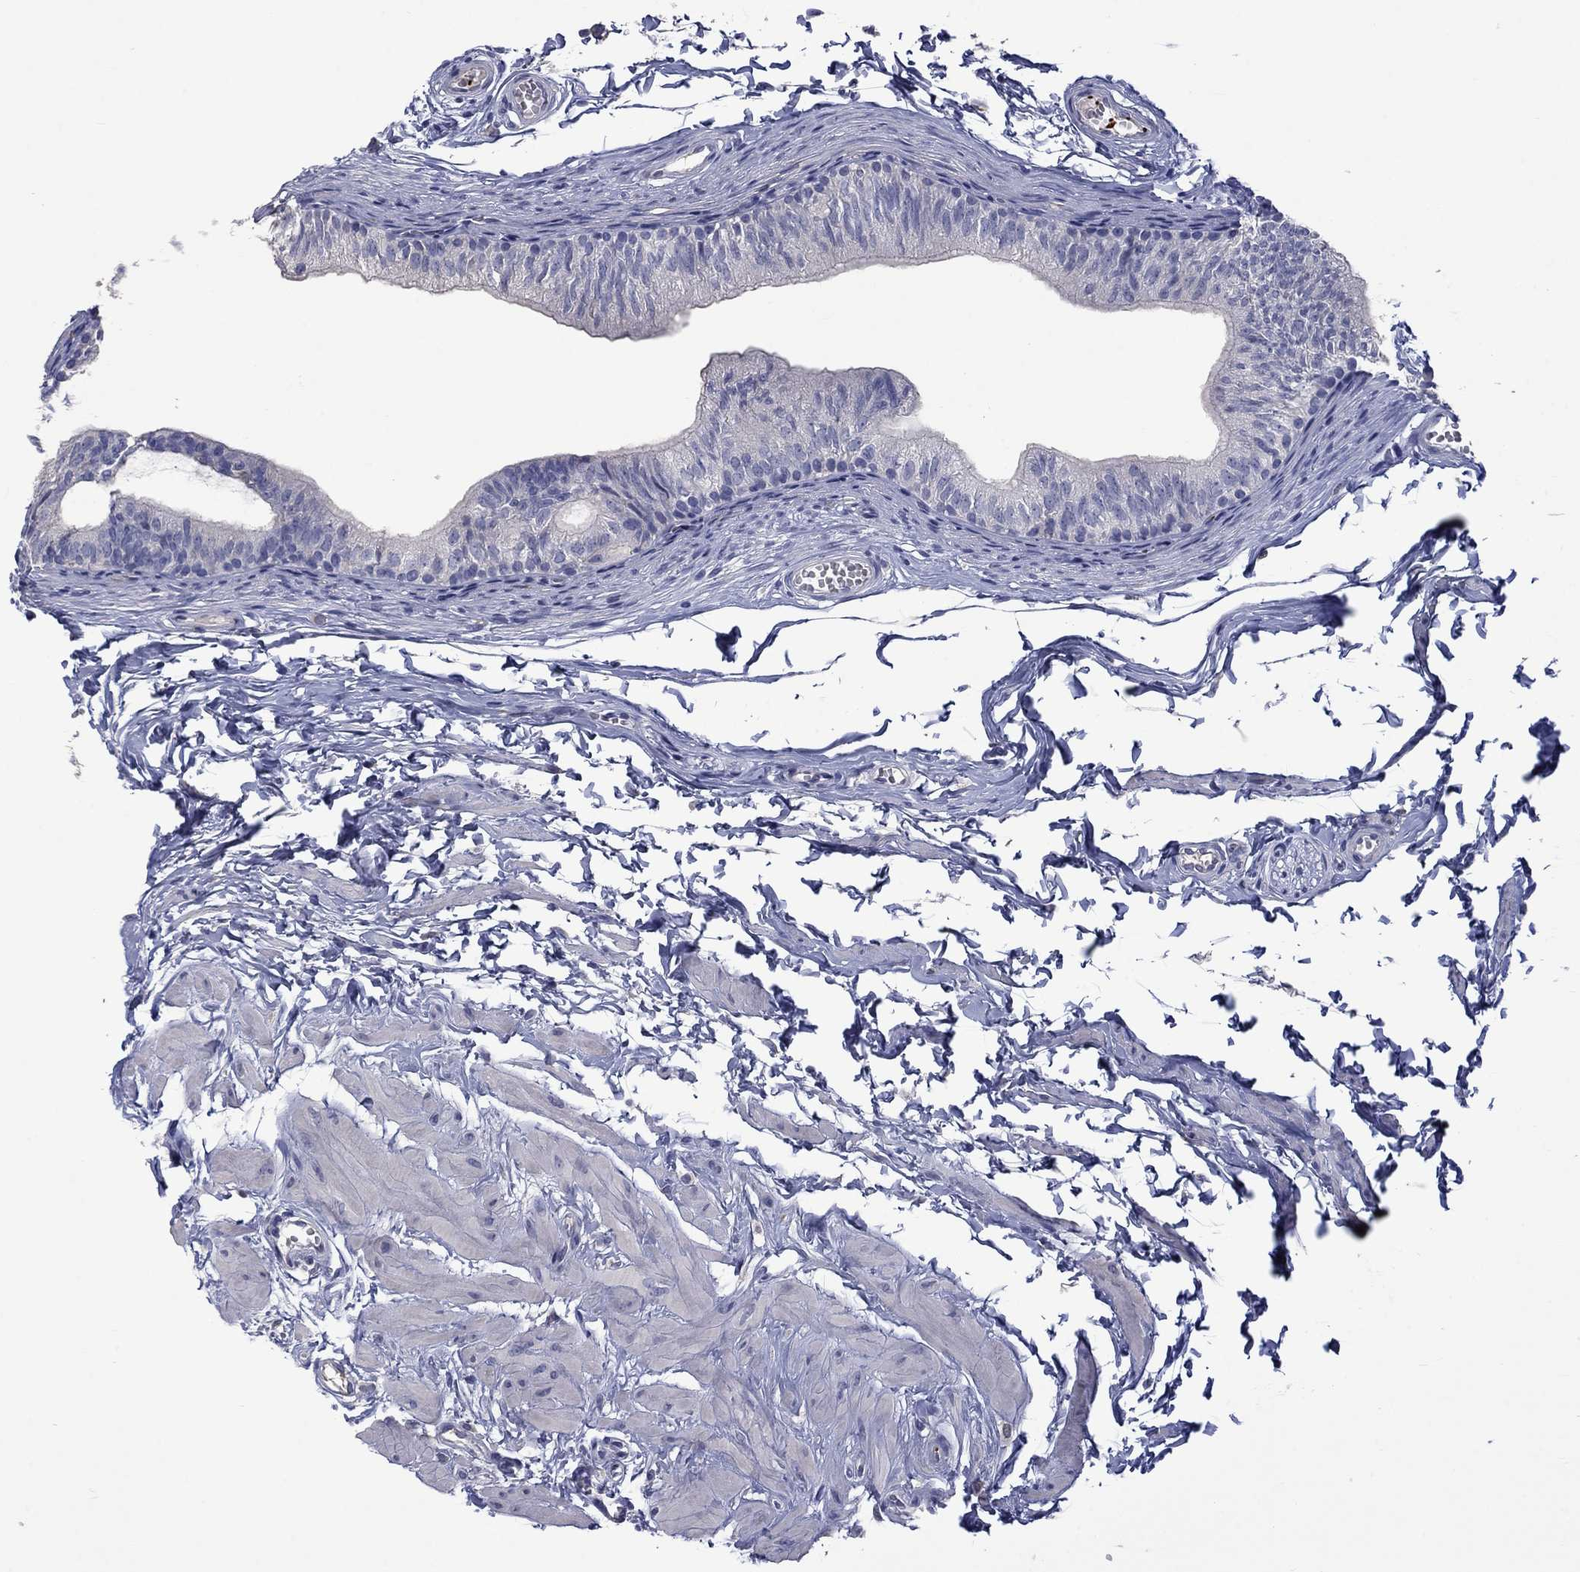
{"staining": {"intensity": "negative", "quantity": "none", "location": "none"}, "tissue": "epididymis", "cell_type": "Glandular cells", "image_type": "normal", "snomed": [{"axis": "morphology", "description": "Normal tissue, NOS"}, {"axis": "topography", "description": "Epididymis"}], "caption": "Histopathology image shows no significant protein staining in glandular cells of benign epididymis. The staining was performed using DAB (3,3'-diaminobenzidine) to visualize the protein expression in brown, while the nuclei were stained in blue with hematoxylin (Magnification: 20x).", "gene": "PLEK", "patient": {"sex": "male", "age": 22}}